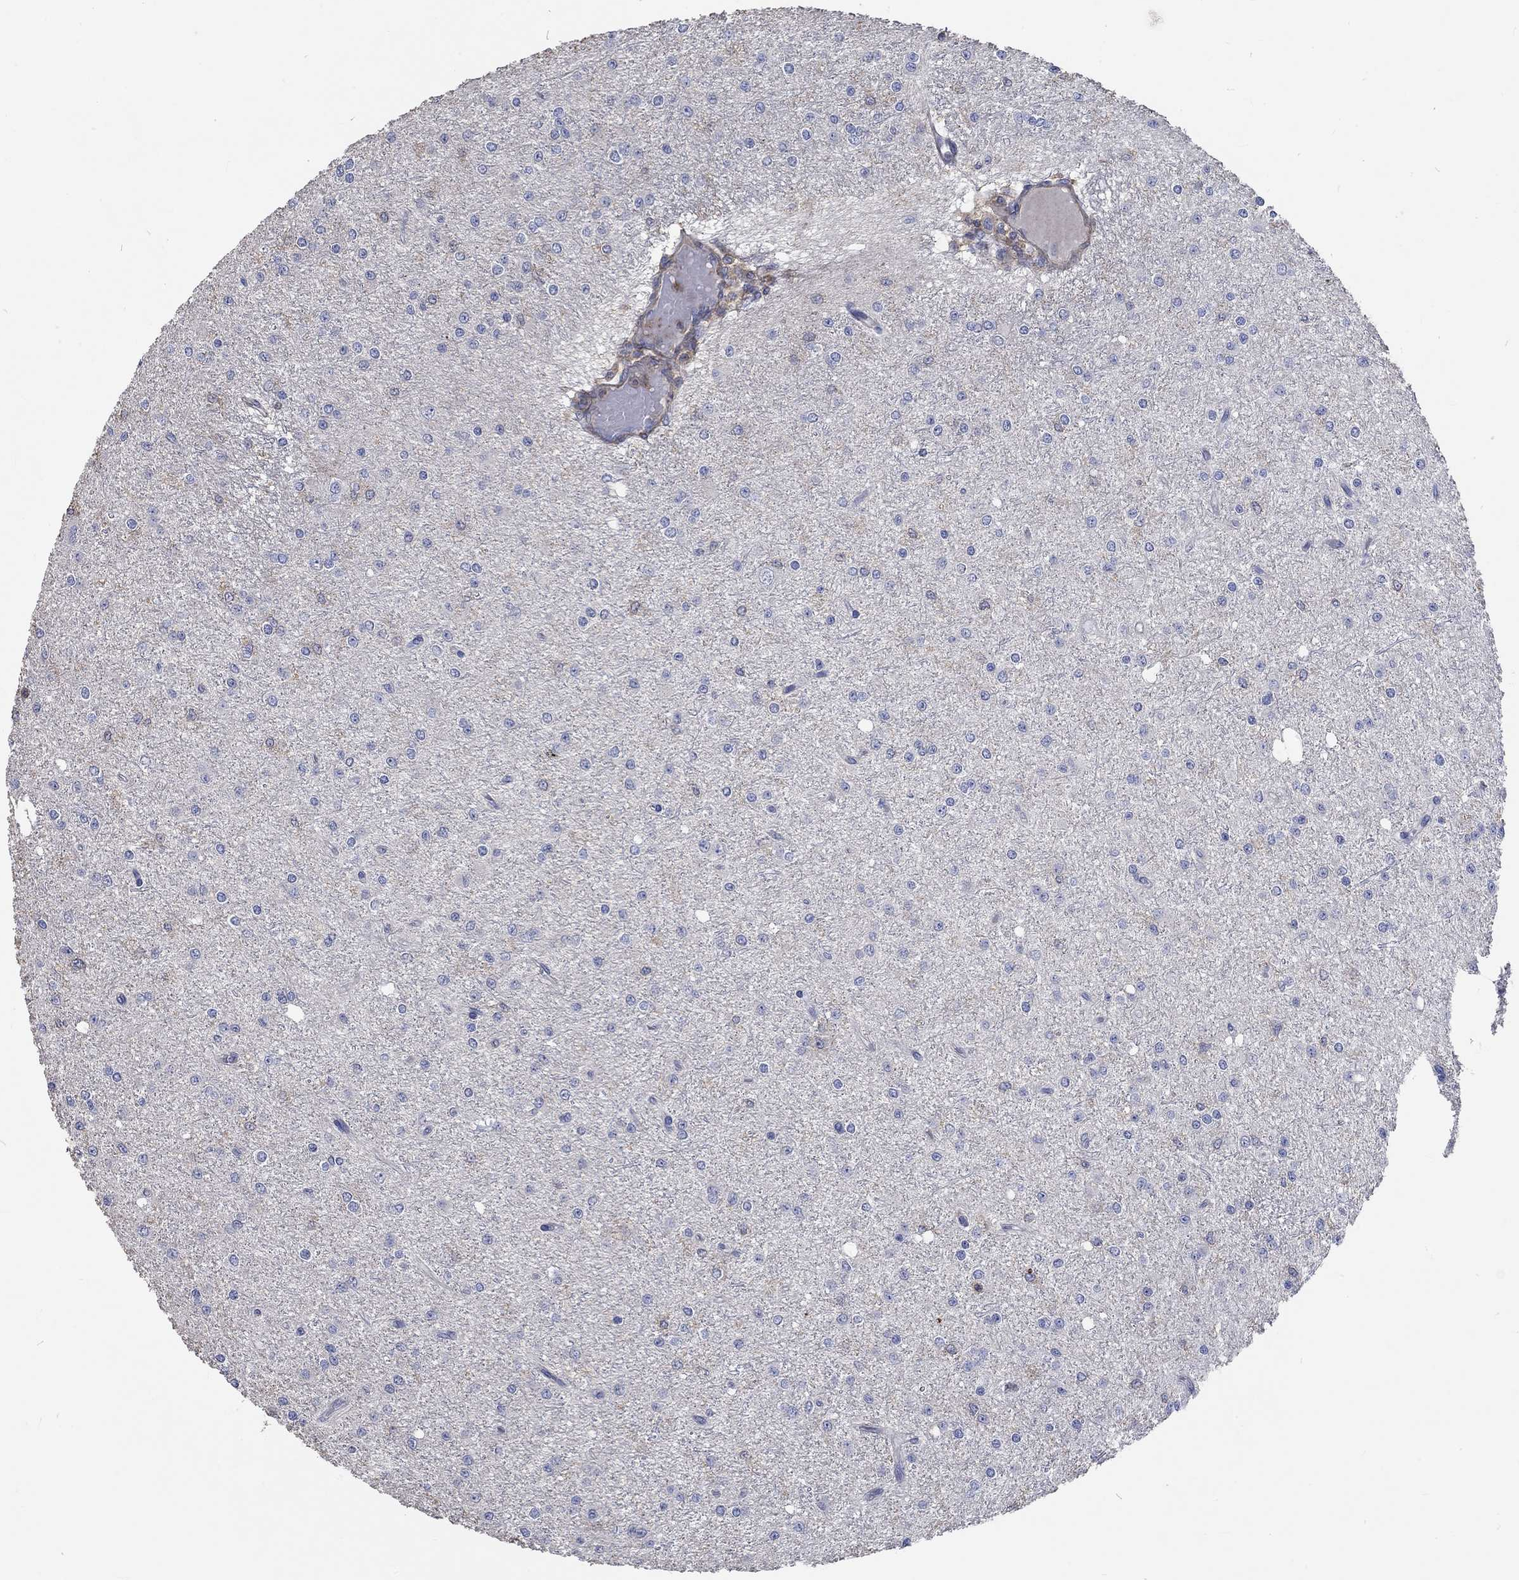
{"staining": {"intensity": "negative", "quantity": "none", "location": "none"}, "tissue": "glioma", "cell_type": "Tumor cells", "image_type": "cancer", "snomed": [{"axis": "morphology", "description": "Glioma, malignant, Low grade"}, {"axis": "topography", "description": "Brain"}], "caption": "The immunohistochemistry photomicrograph has no significant expression in tumor cells of glioma tissue.", "gene": "TNFAIP8L3", "patient": {"sex": "male", "age": 27}}